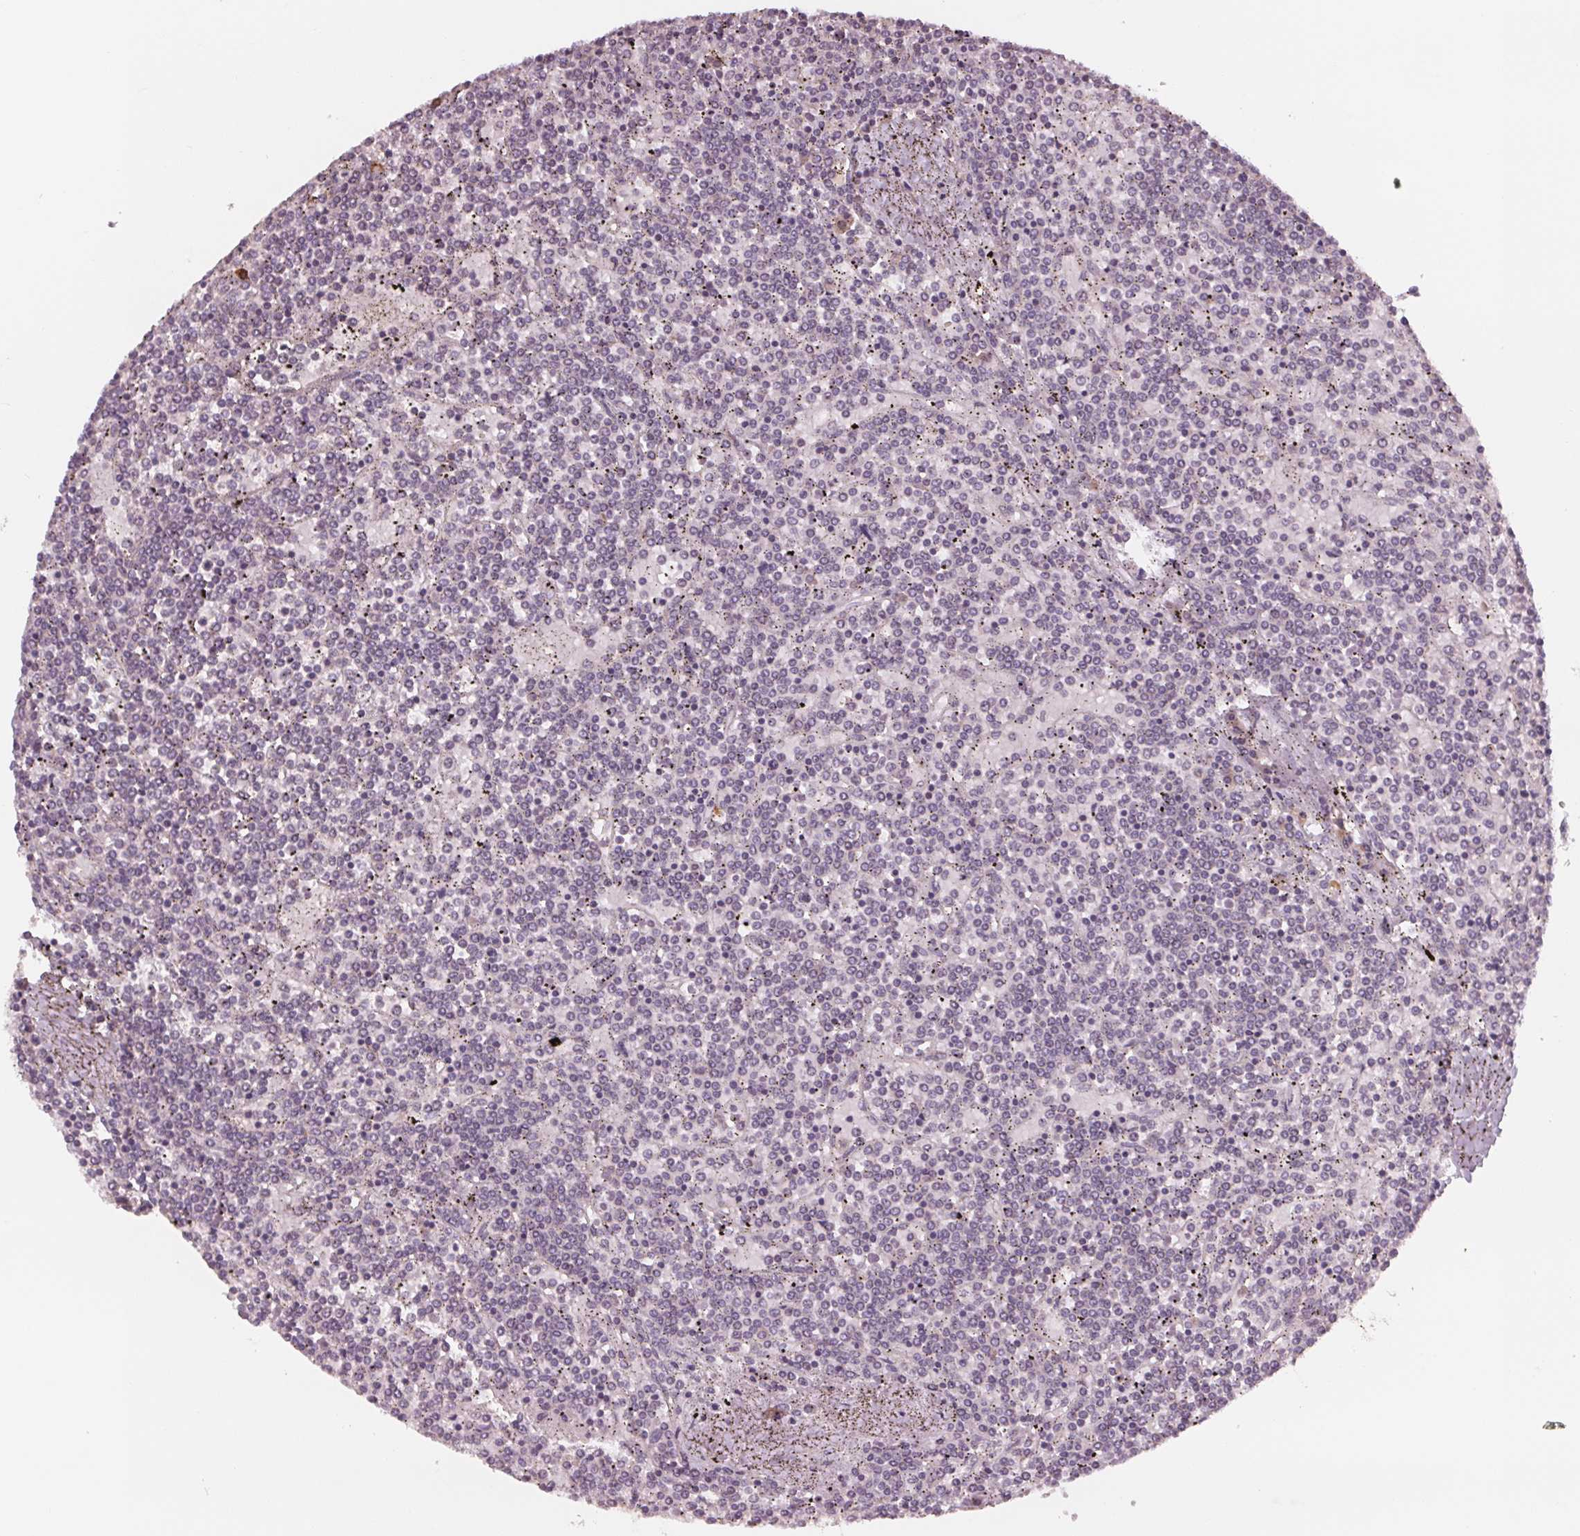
{"staining": {"intensity": "negative", "quantity": "none", "location": "none"}, "tissue": "lymphoma", "cell_type": "Tumor cells", "image_type": "cancer", "snomed": [{"axis": "morphology", "description": "Malignant lymphoma, non-Hodgkin's type, Low grade"}, {"axis": "topography", "description": "Spleen"}], "caption": "DAB immunohistochemical staining of lymphoma displays no significant positivity in tumor cells.", "gene": "GIGYF2", "patient": {"sex": "female", "age": 19}}